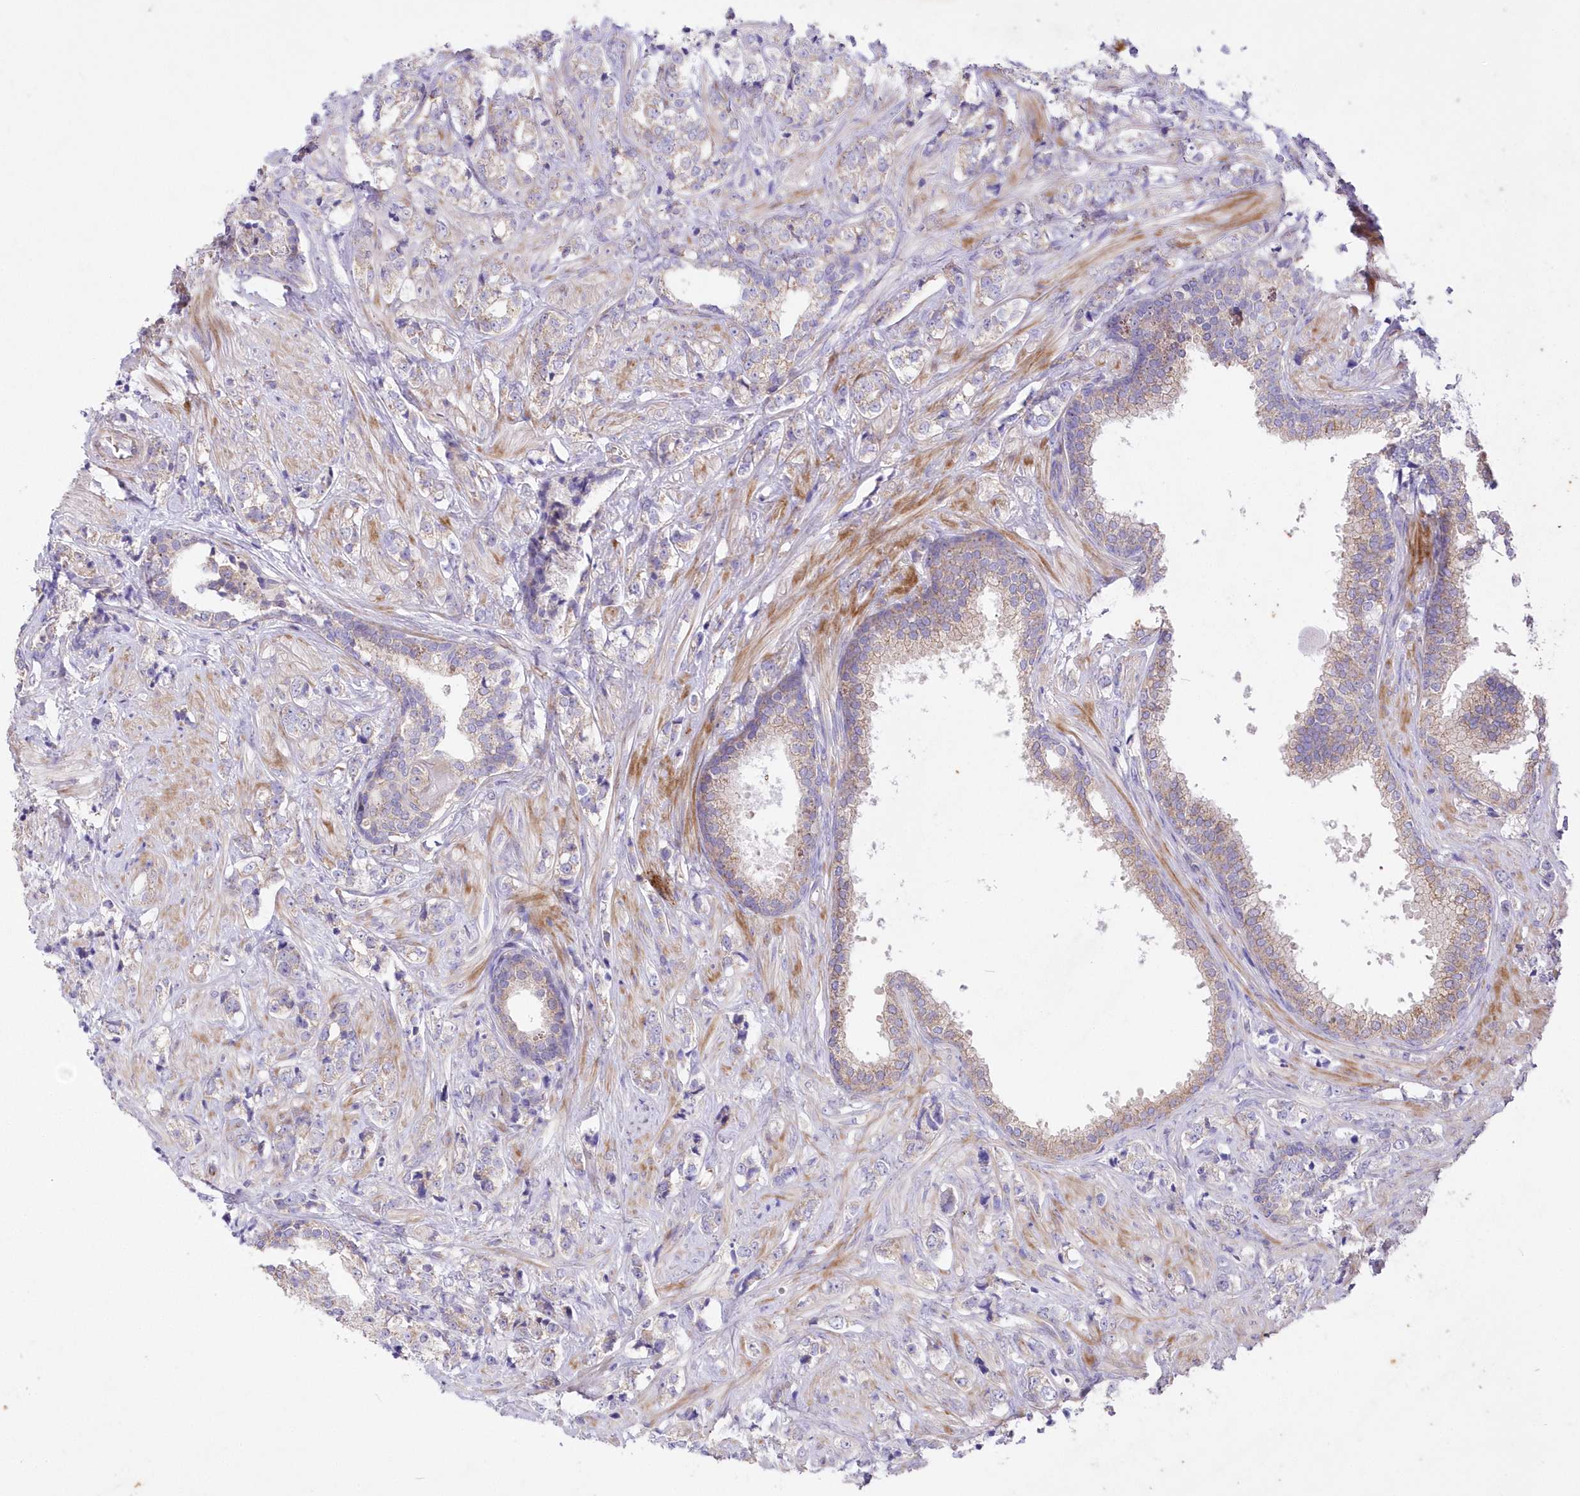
{"staining": {"intensity": "negative", "quantity": "none", "location": "none"}, "tissue": "prostate cancer", "cell_type": "Tumor cells", "image_type": "cancer", "snomed": [{"axis": "morphology", "description": "Adenocarcinoma, High grade"}, {"axis": "topography", "description": "Prostate"}], "caption": "This micrograph is of prostate adenocarcinoma (high-grade) stained with immunohistochemistry to label a protein in brown with the nuclei are counter-stained blue. There is no positivity in tumor cells.", "gene": "ITSN2", "patient": {"sex": "male", "age": 69}}